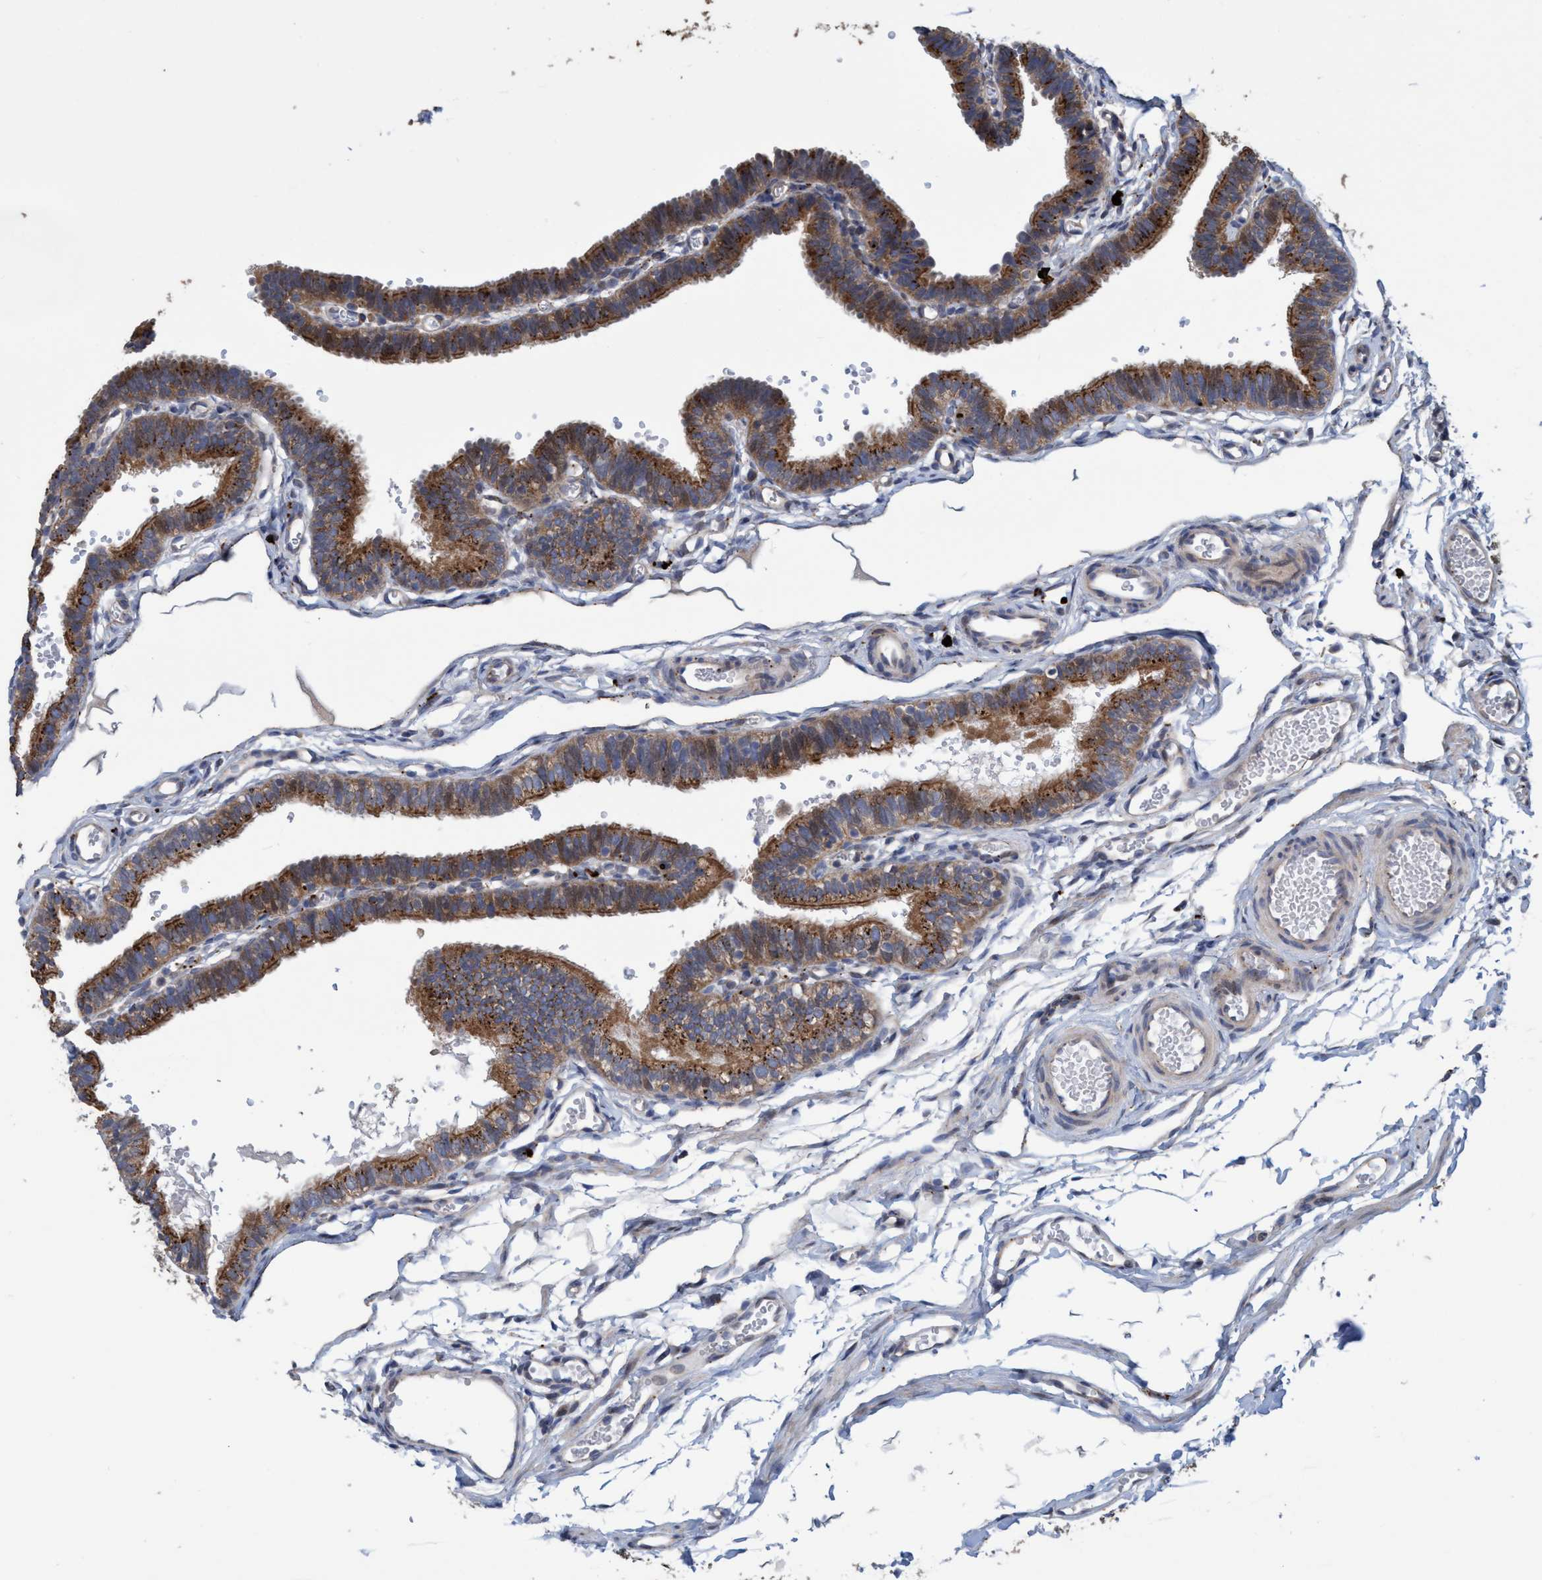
{"staining": {"intensity": "strong", "quantity": ">75%", "location": "cytoplasmic/membranous"}, "tissue": "fallopian tube", "cell_type": "Glandular cells", "image_type": "normal", "snomed": [{"axis": "morphology", "description": "Normal tissue, NOS"}, {"axis": "topography", "description": "Fallopian tube"}, {"axis": "topography", "description": "Placenta"}], "caption": "Immunohistochemical staining of benign human fallopian tube reveals strong cytoplasmic/membranous protein positivity in approximately >75% of glandular cells. The staining was performed using DAB, with brown indicating positive protein expression. Nuclei are stained blue with hematoxylin.", "gene": "BBS9", "patient": {"sex": "female", "age": 34}}